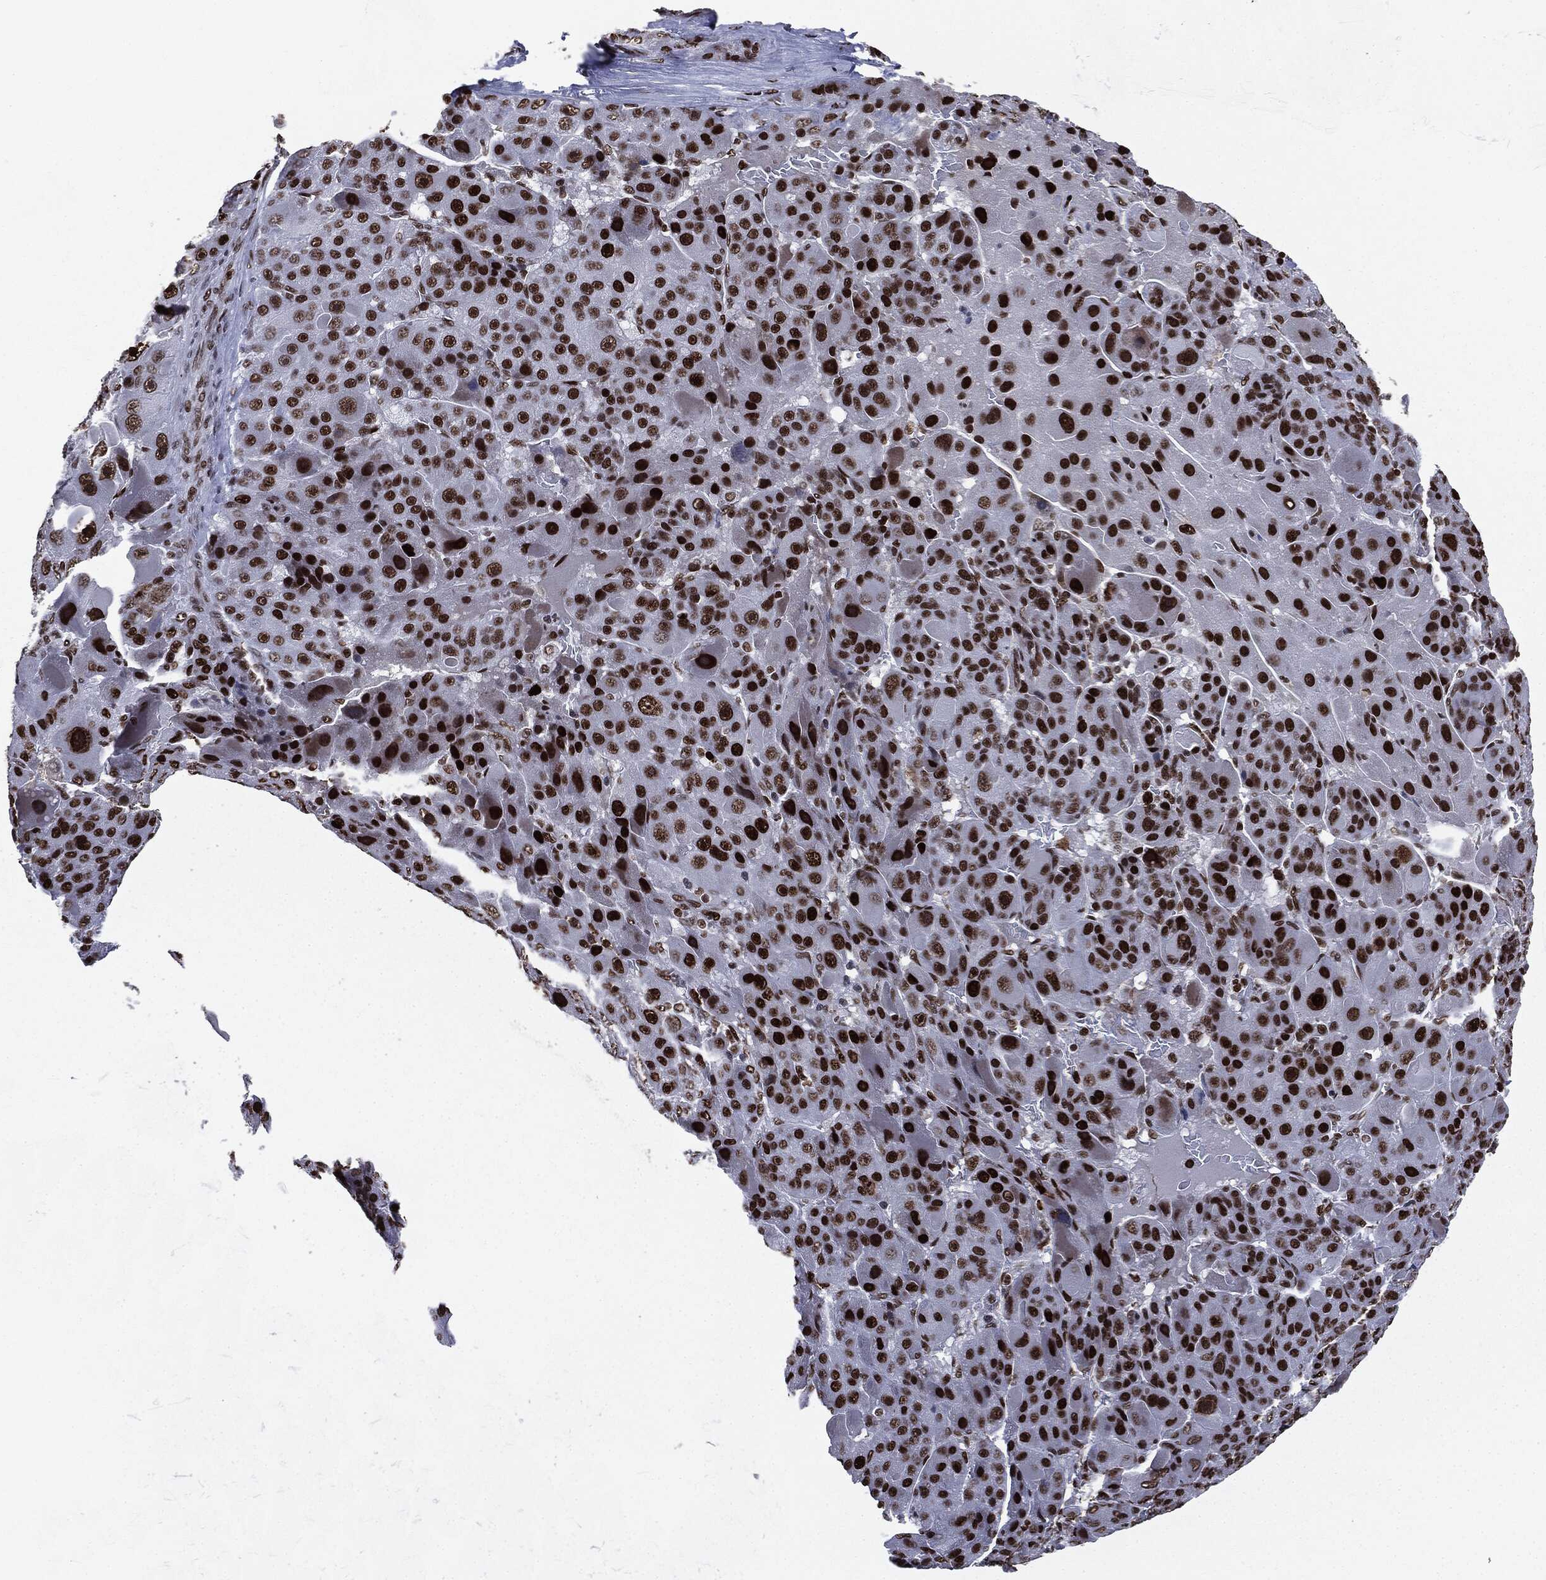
{"staining": {"intensity": "strong", "quantity": ">75%", "location": "nuclear"}, "tissue": "liver cancer", "cell_type": "Tumor cells", "image_type": "cancer", "snomed": [{"axis": "morphology", "description": "Carcinoma, Hepatocellular, NOS"}, {"axis": "topography", "description": "Liver"}], "caption": "Brown immunohistochemical staining in human liver cancer demonstrates strong nuclear staining in about >75% of tumor cells.", "gene": "MSH2", "patient": {"sex": "male", "age": 76}}